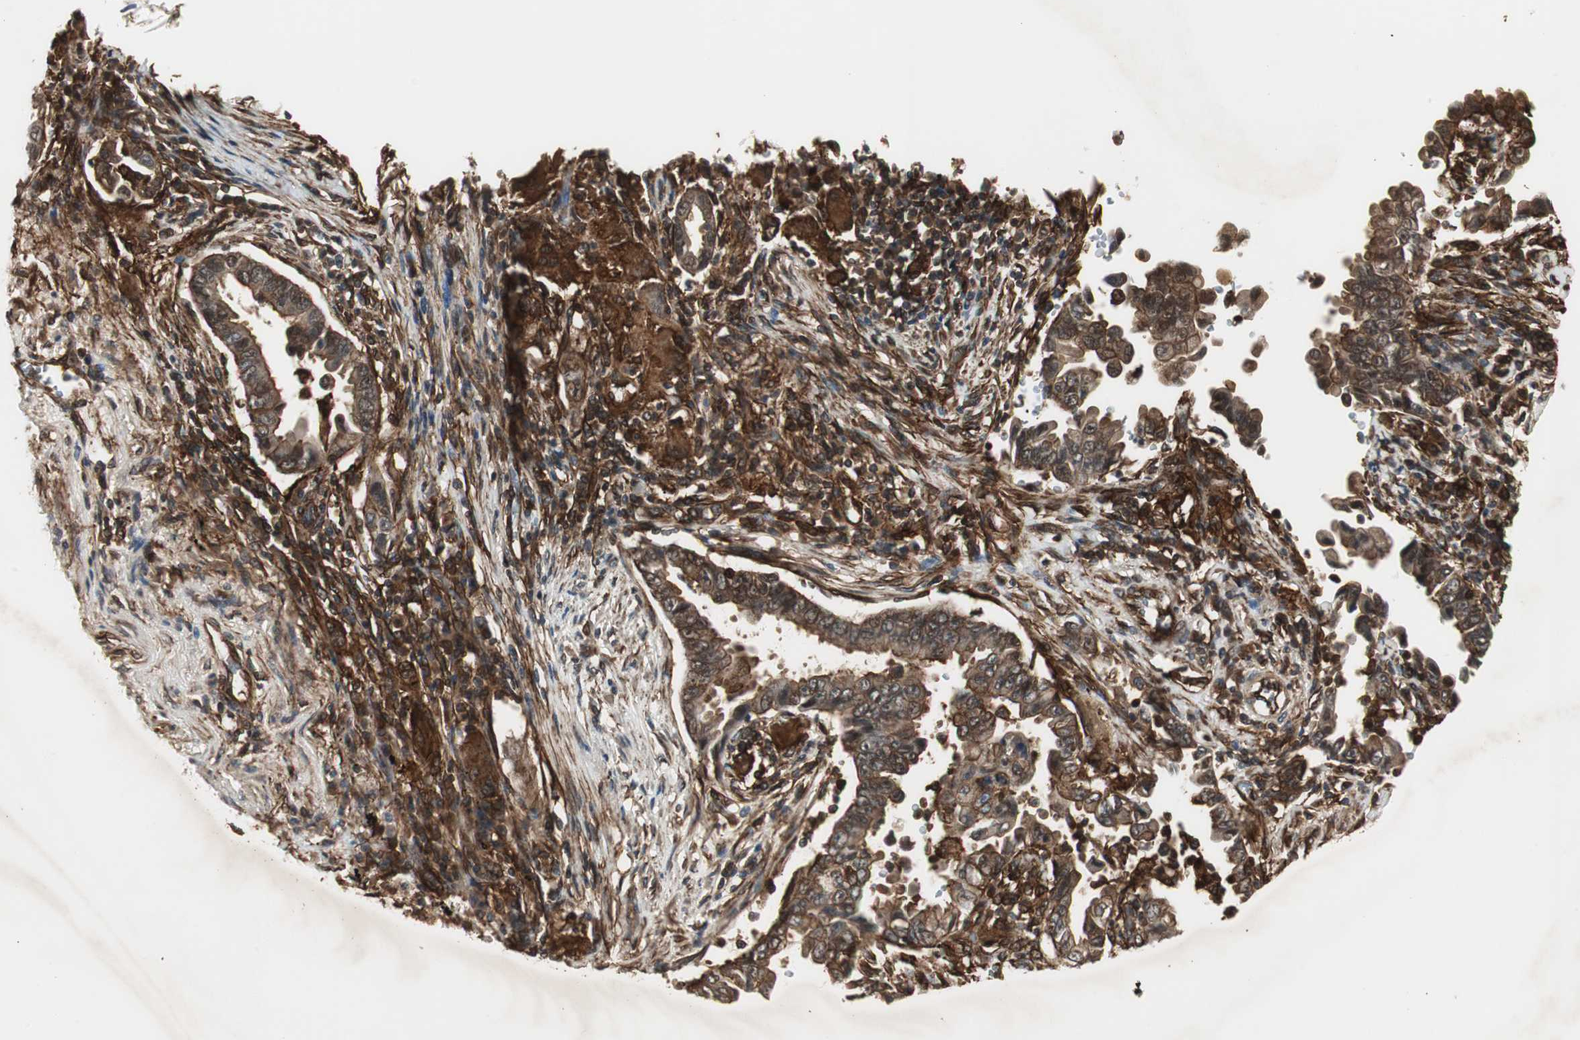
{"staining": {"intensity": "strong", "quantity": ">75%", "location": "cytoplasmic/membranous"}, "tissue": "lung cancer", "cell_type": "Tumor cells", "image_type": "cancer", "snomed": [{"axis": "morphology", "description": "Normal tissue, NOS"}, {"axis": "morphology", "description": "Inflammation, NOS"}, {"axis": "morphology", "description": "Adenocarcinoma, NOS"}, {"axis": "topography", "description": "Lung"}], "caption": "Protein expression analysis of adenocarcinoma (lung) reveals strong cytoplasmic/membranous staining in approximately >75% of tumor cells. Using DAB (brown) and hematoxylin (blue) stains, captured at high magnification using brightfield microscopy.", "gene": "PTPN11", "patient": {"sex": "female", "age": 64}}